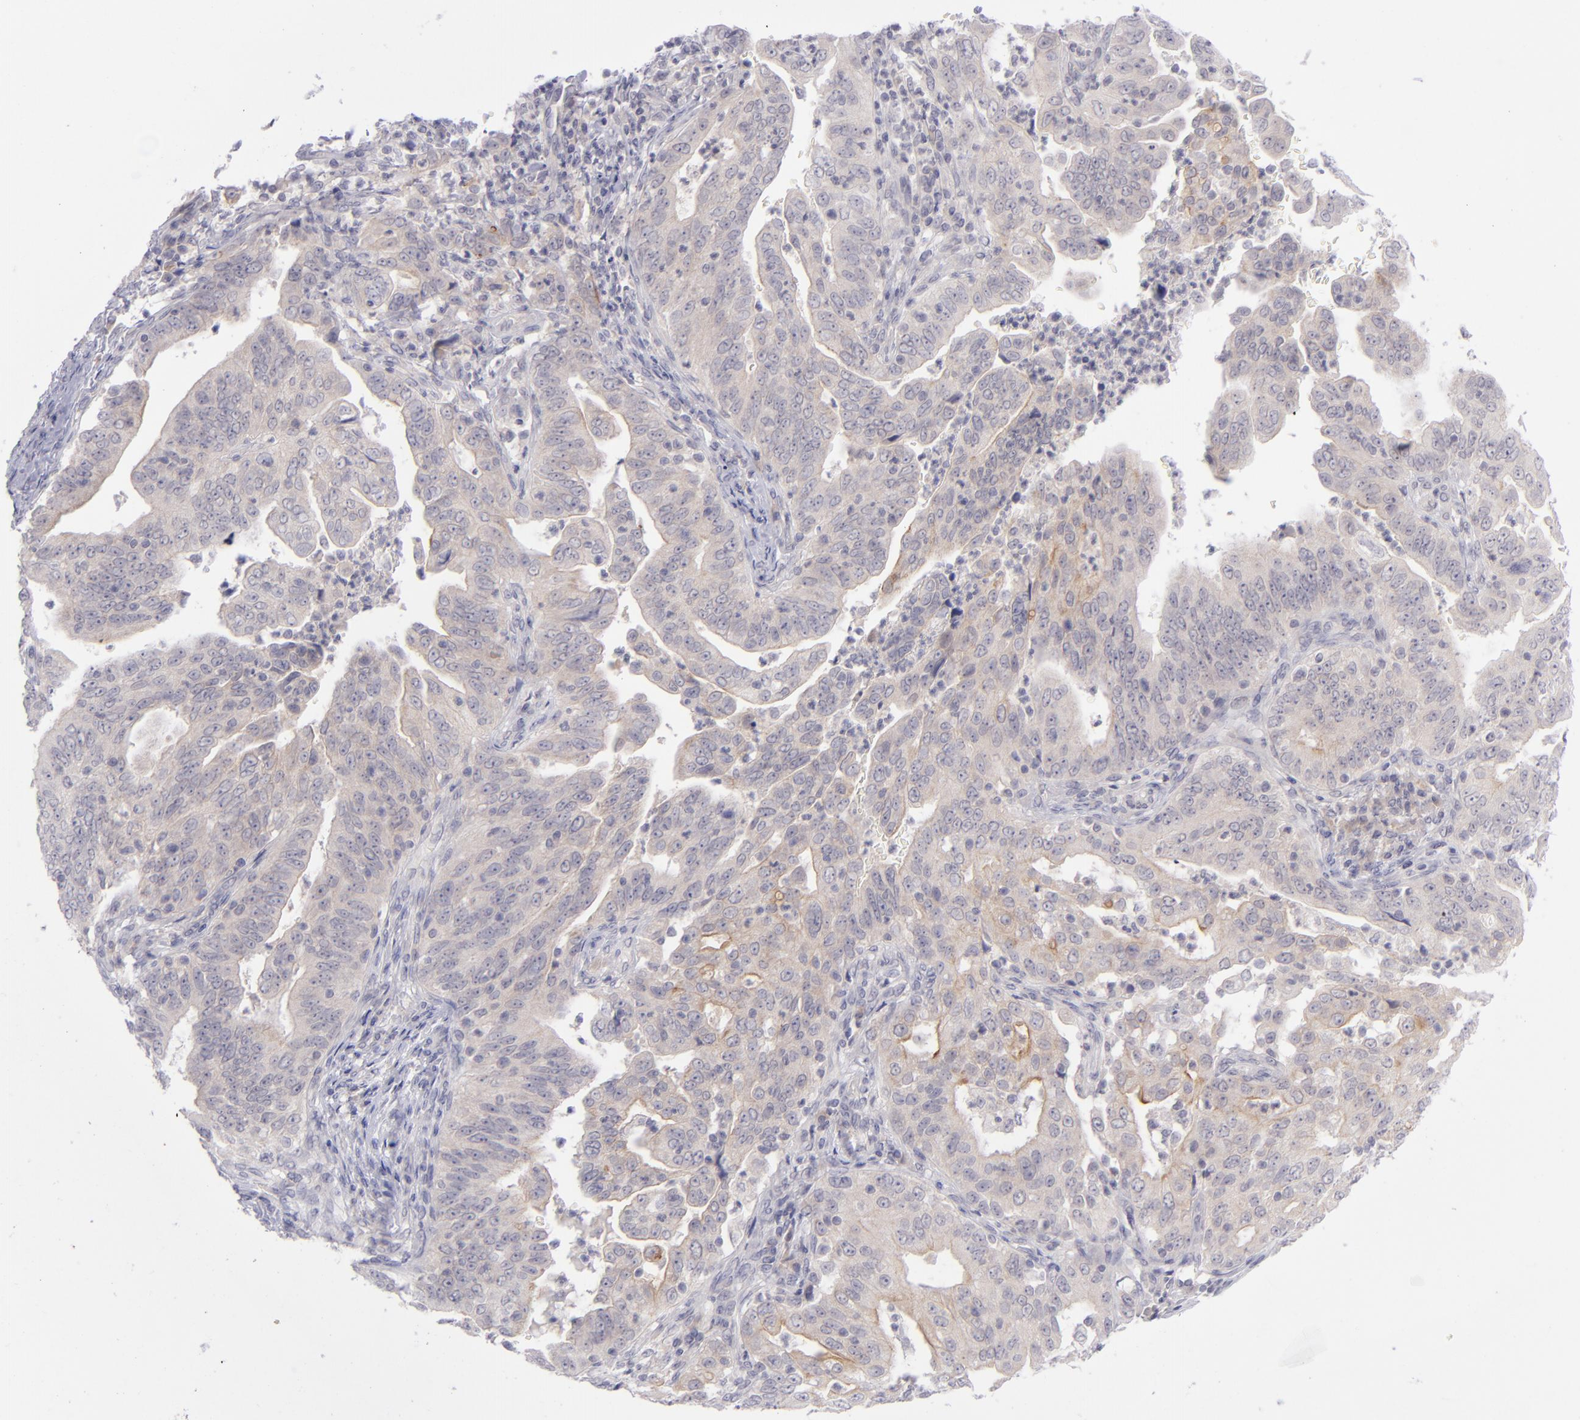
{"staining": {"intensity": "weak", "quantity": "25%-75%", "location": "cytoplasmic/membranous"}, "tissue": "stomach cancer", "cell_type": "Tumor cells", "image_type": "cancer", "snomed": [{"axis": "morphology", "description": "Adenocarcinoma, NOS"}, {"axis": "topography", "description": "Stomach, upper"}], "caption": "Weak cytoplasmic/membranous staining is appreciated in approximately 25%-75% of tumor cells in adenocarcinoma (stomach).", "gene": "EVPL", "patient": {"sex": "female", "age": 50}}